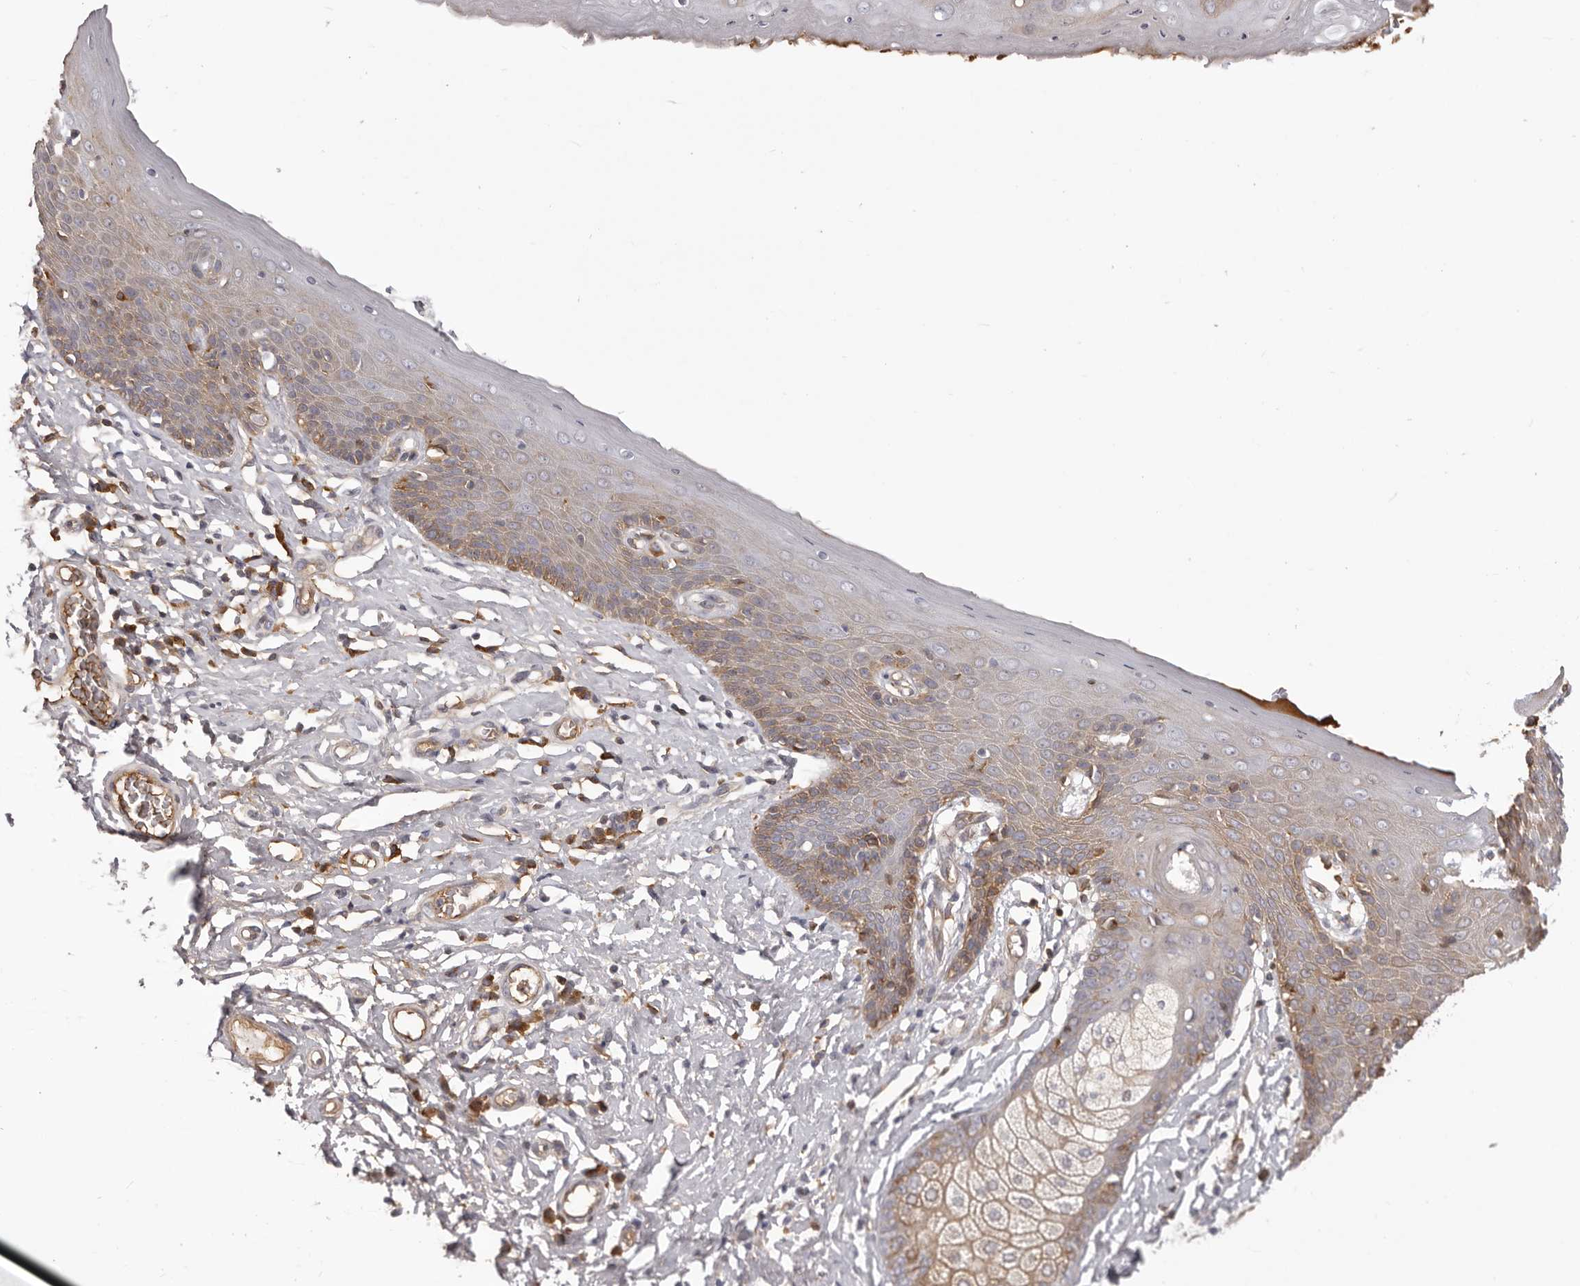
{"staining": {"intensity": "moderate", "quantity": "25%-75%", "location": "cytoplasmic/membranous"}, "tissue": "skin", "cell_type": "Epidermal cells", "image_type": "normal", "snomed": [{"axis": "morphology", "description": "Normal tissue, NOS"}, {"axis": "topography", "description": "Vulva"}], "caption": "Protein expression analysis of benign human skin reveals moderate cytoplasmic/membranous staining in about 25%-75% of epidermal cells. The staining was performed using DAB (3,3'-diaminobenzidine) to visualize the protein expression in brown, while the nuclei were stained in blue with hematoxylin (Magnification: 20x).", "gene": "OTUD3", "patient": {"sex": "female", "age": 66}}